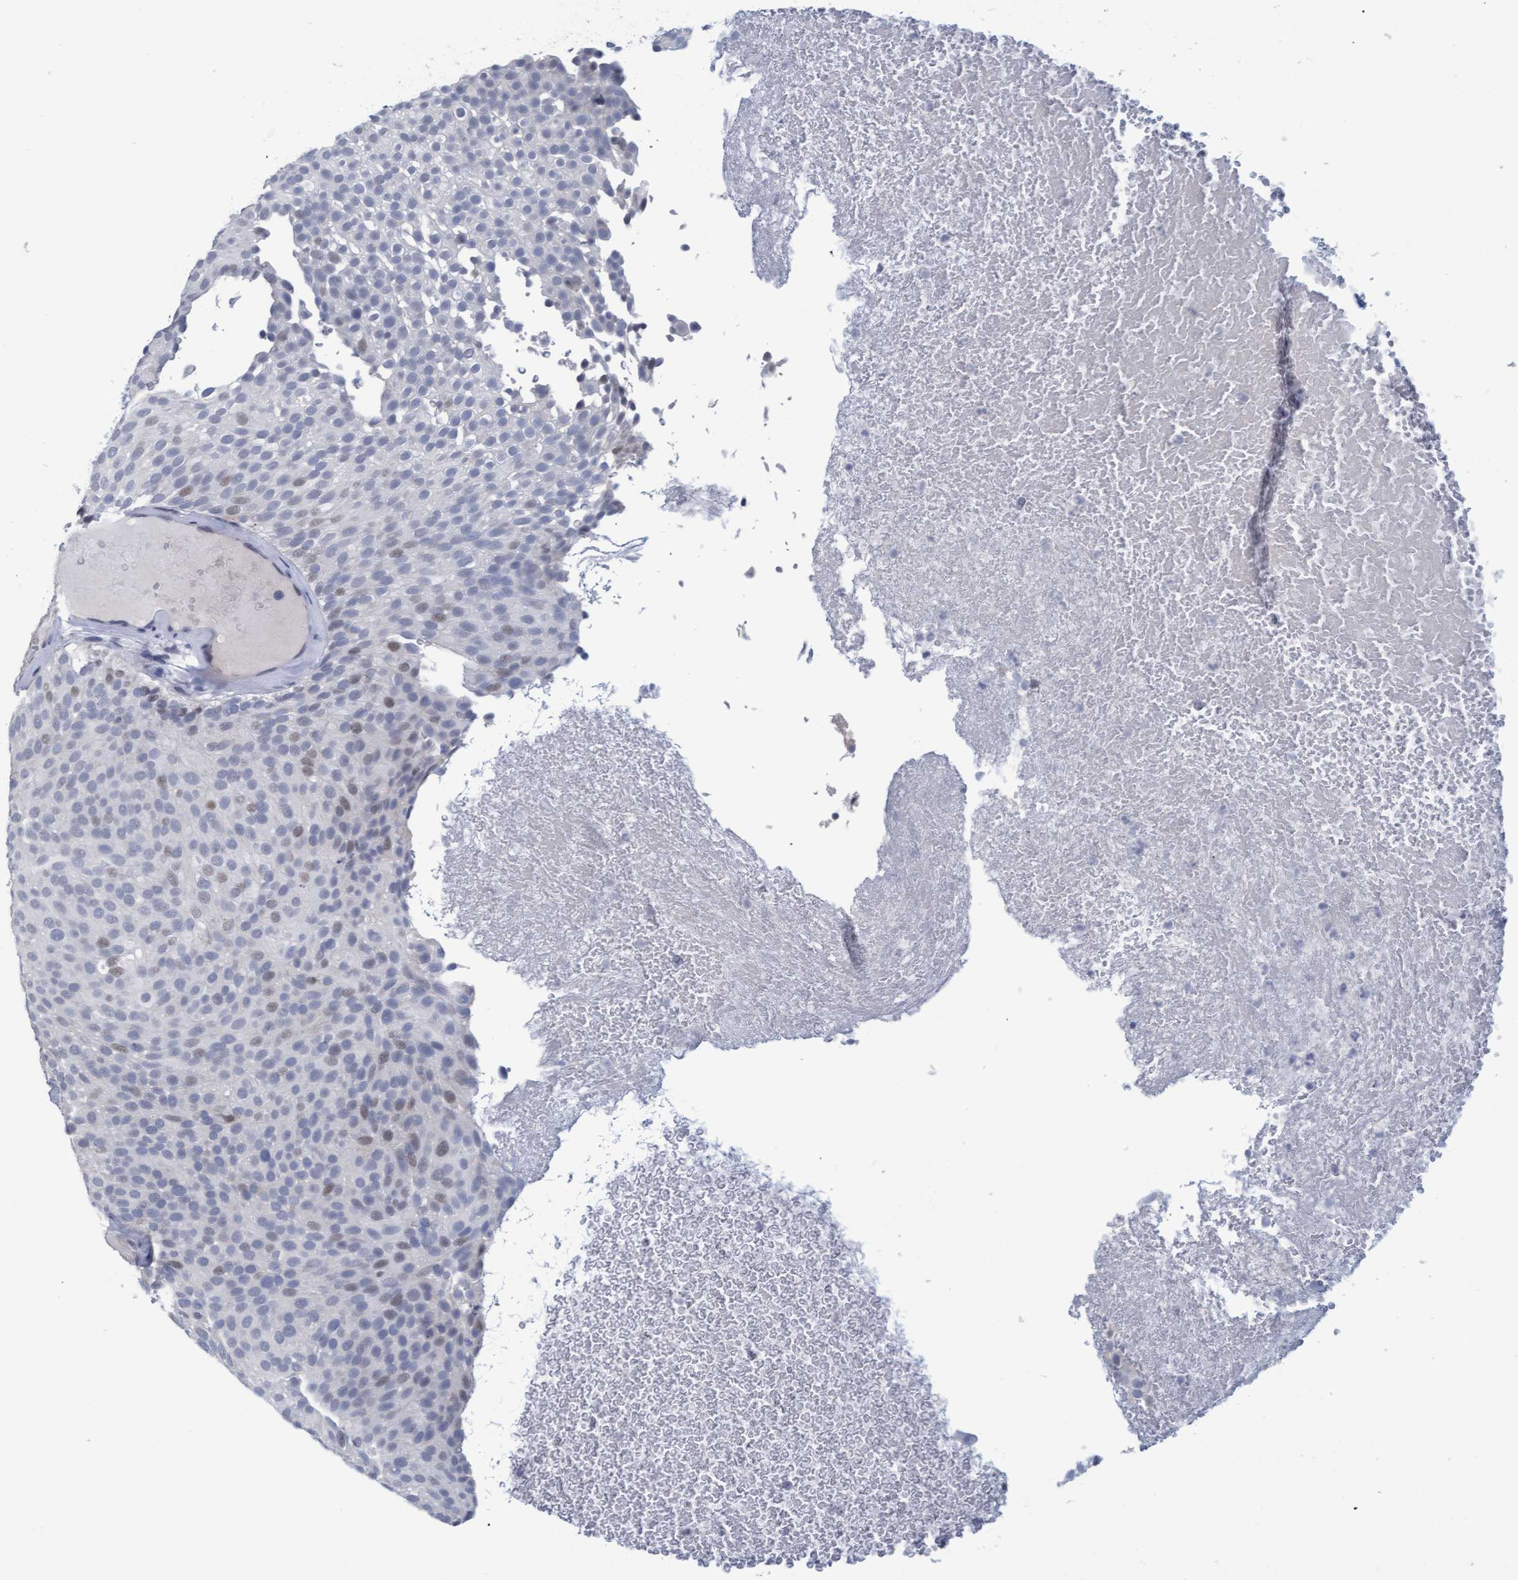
{"staining": {"intensity": "weak", "quantity": "<25%", "location": "nuclear"}, "tissue": "urothelial cancer", "cell_type": "Tumor cells", "image_type": "cancer", "snomed": [{"axis": "morphology", "description": "Urothelial carcinoma, Low grade"}, {"axis": "topography", "description": "Urinary bladder"}], "caption": "Immunohistochemistry photomicrograph of neoplastic tissue: human urothelial carcinoma (low-grade) stained with DAB reveals no significant protein expression in tumor cells.", "gene": "PROCA1", "patient": {"sex": "male", "age": 78}}